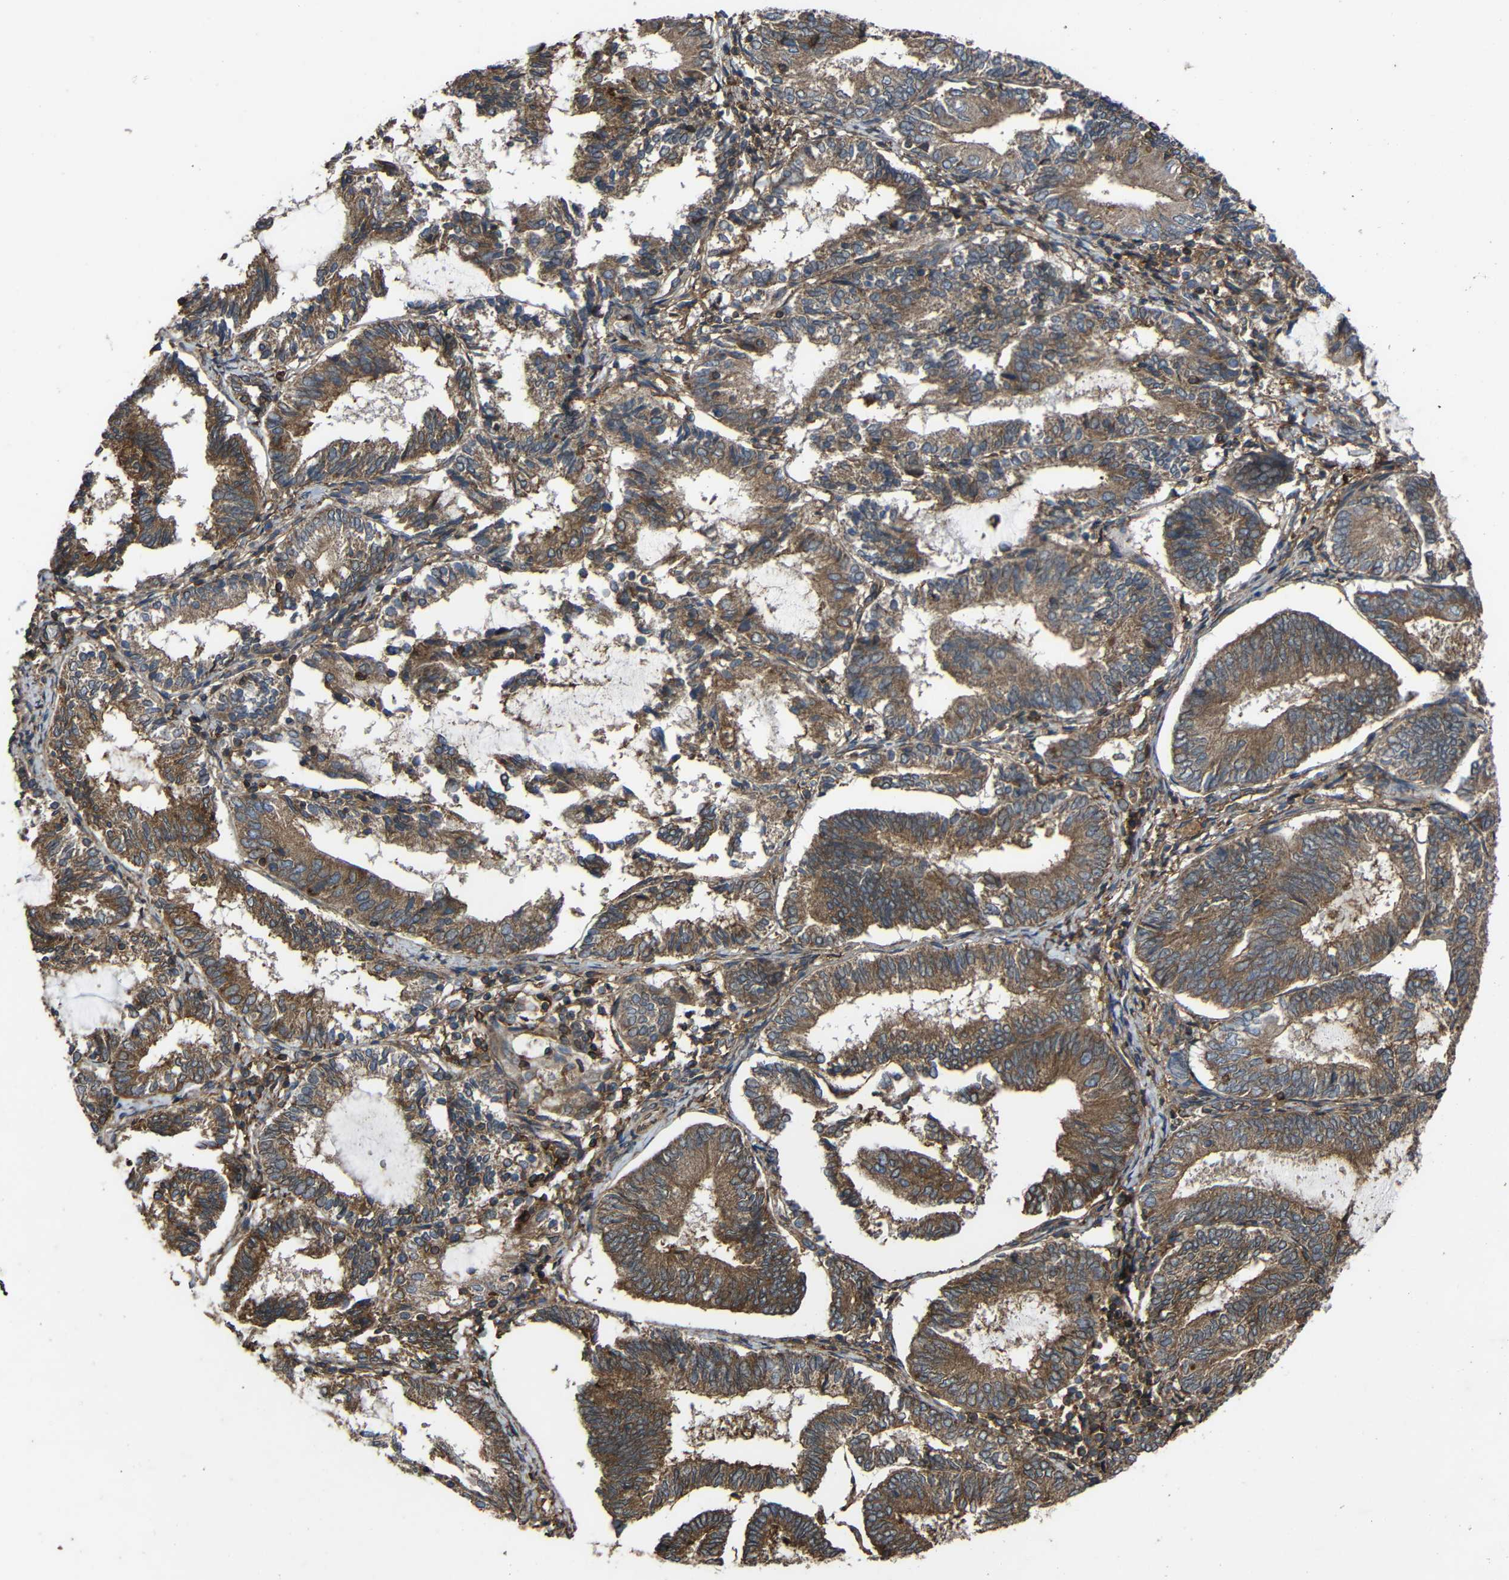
{"staining": {"intensity": "moderate", "quantity": ">75%", "location": "cytoplasmic/membranous"}, "tissue": "endometrial cancer", "cell_type": "Tumor cells", "image_type": "cancer", "snomed": [{"axis": "morphology", "description": "Adenocarcinoma, NOS"}, {"axis": "topography", "description": "Endometrium"}], "caption": "Endometrial adenocarcinoma stained with a protein marker shows moderate staining in tumor cells.", "gene": "TREM2", "patient": {"sex": "female", "age": 81}}